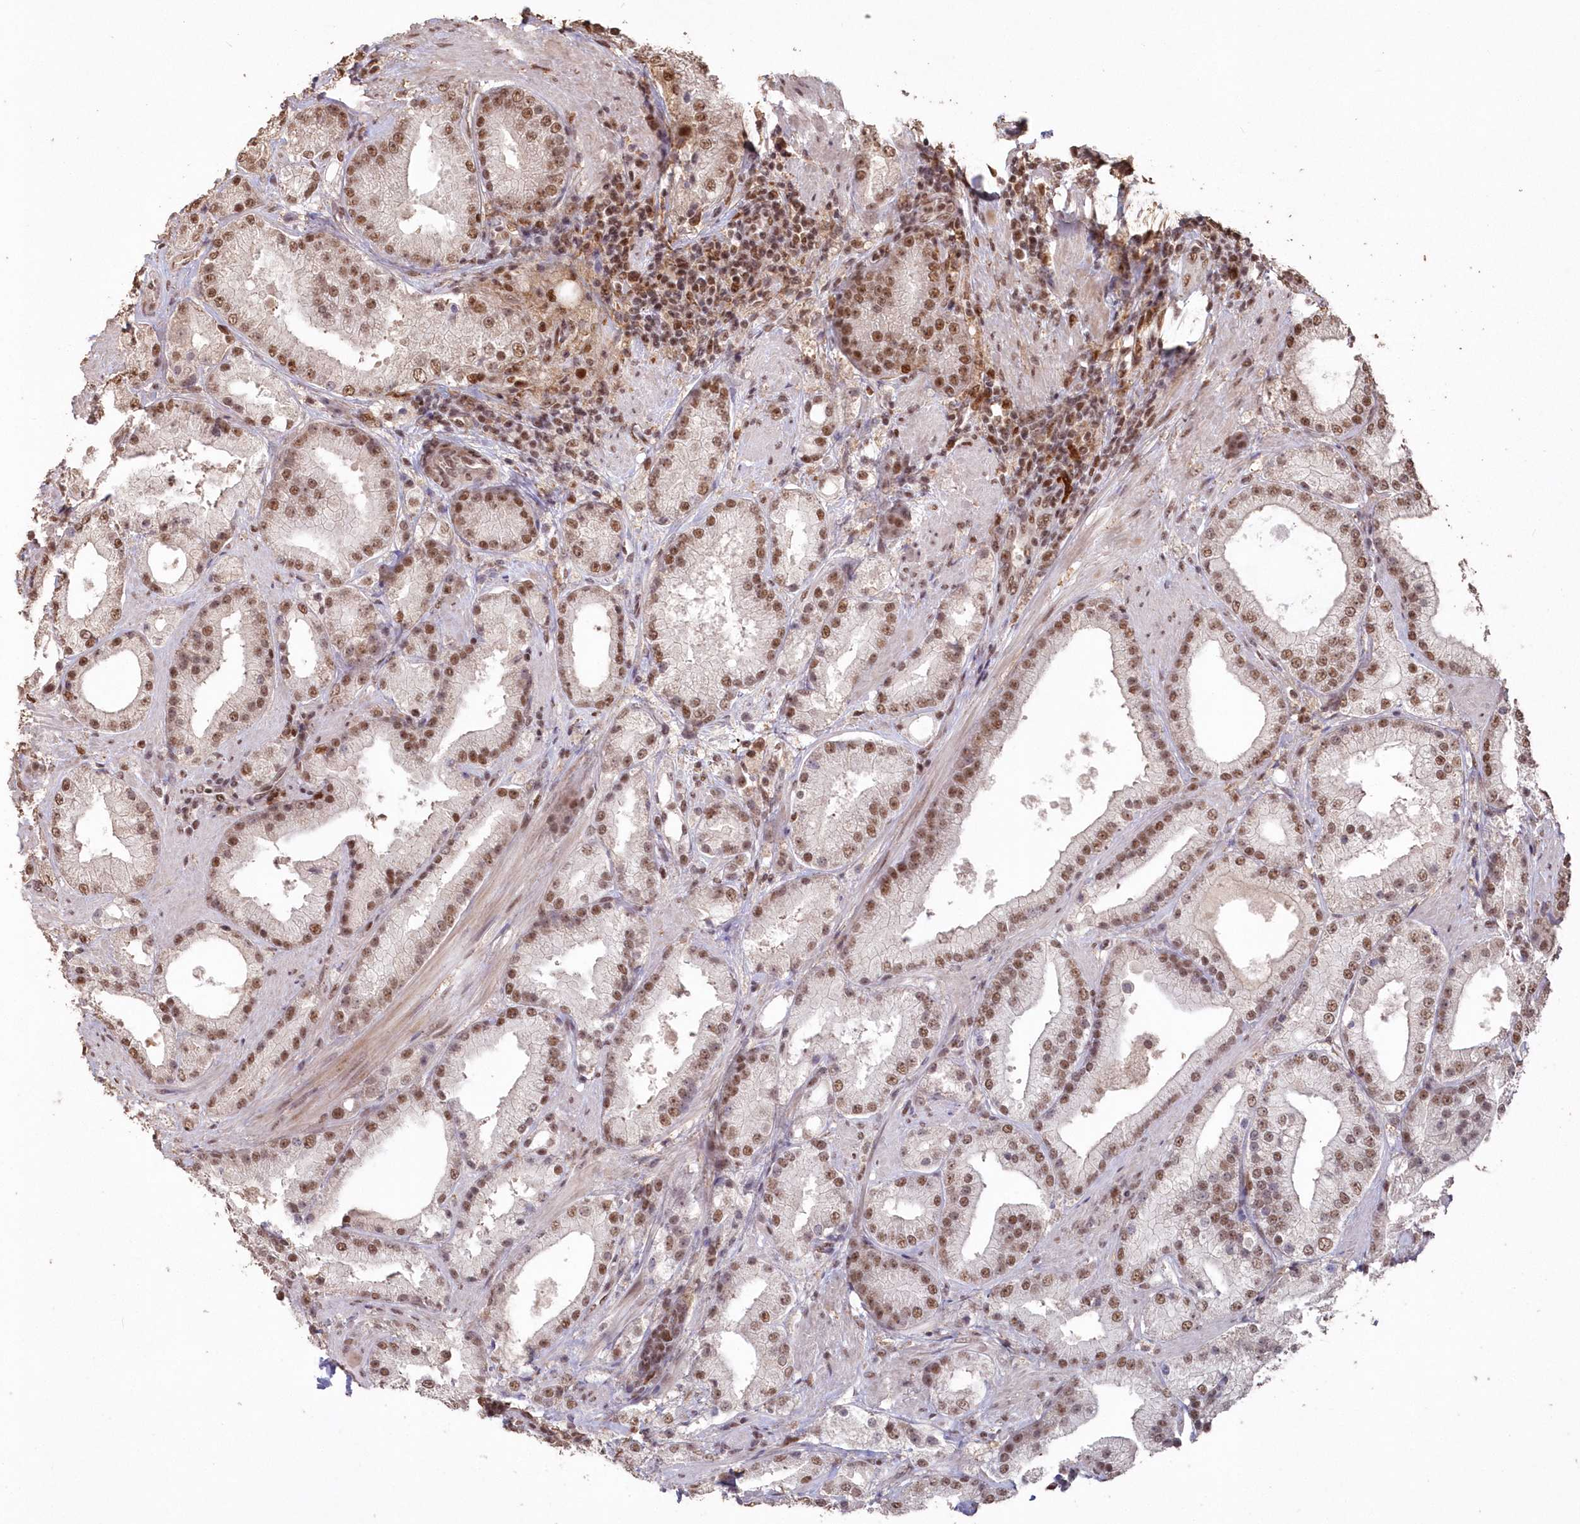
{"staining": {"intensity": "moderate", "quantity": ">75%", "location": "nuclear"}, "tissue": "prostate cancer", "cell_type": "Tumor cells", "image_type": "cancer", "snomed": [{"axis": "morphology", "description": "Adenocarcinoma, Low grade"}, {"axis": "topography", "description": "Prostate"}], "caption": "This micrograph displays prostate cancer stained with IHC to label a protein in brown. The nuclear of tumor cells show moderate positivity for the protein. Nuclei are counter-stained blue.", "gene": "PDS5A", "patient": {"sex": "male", "age": 67}}